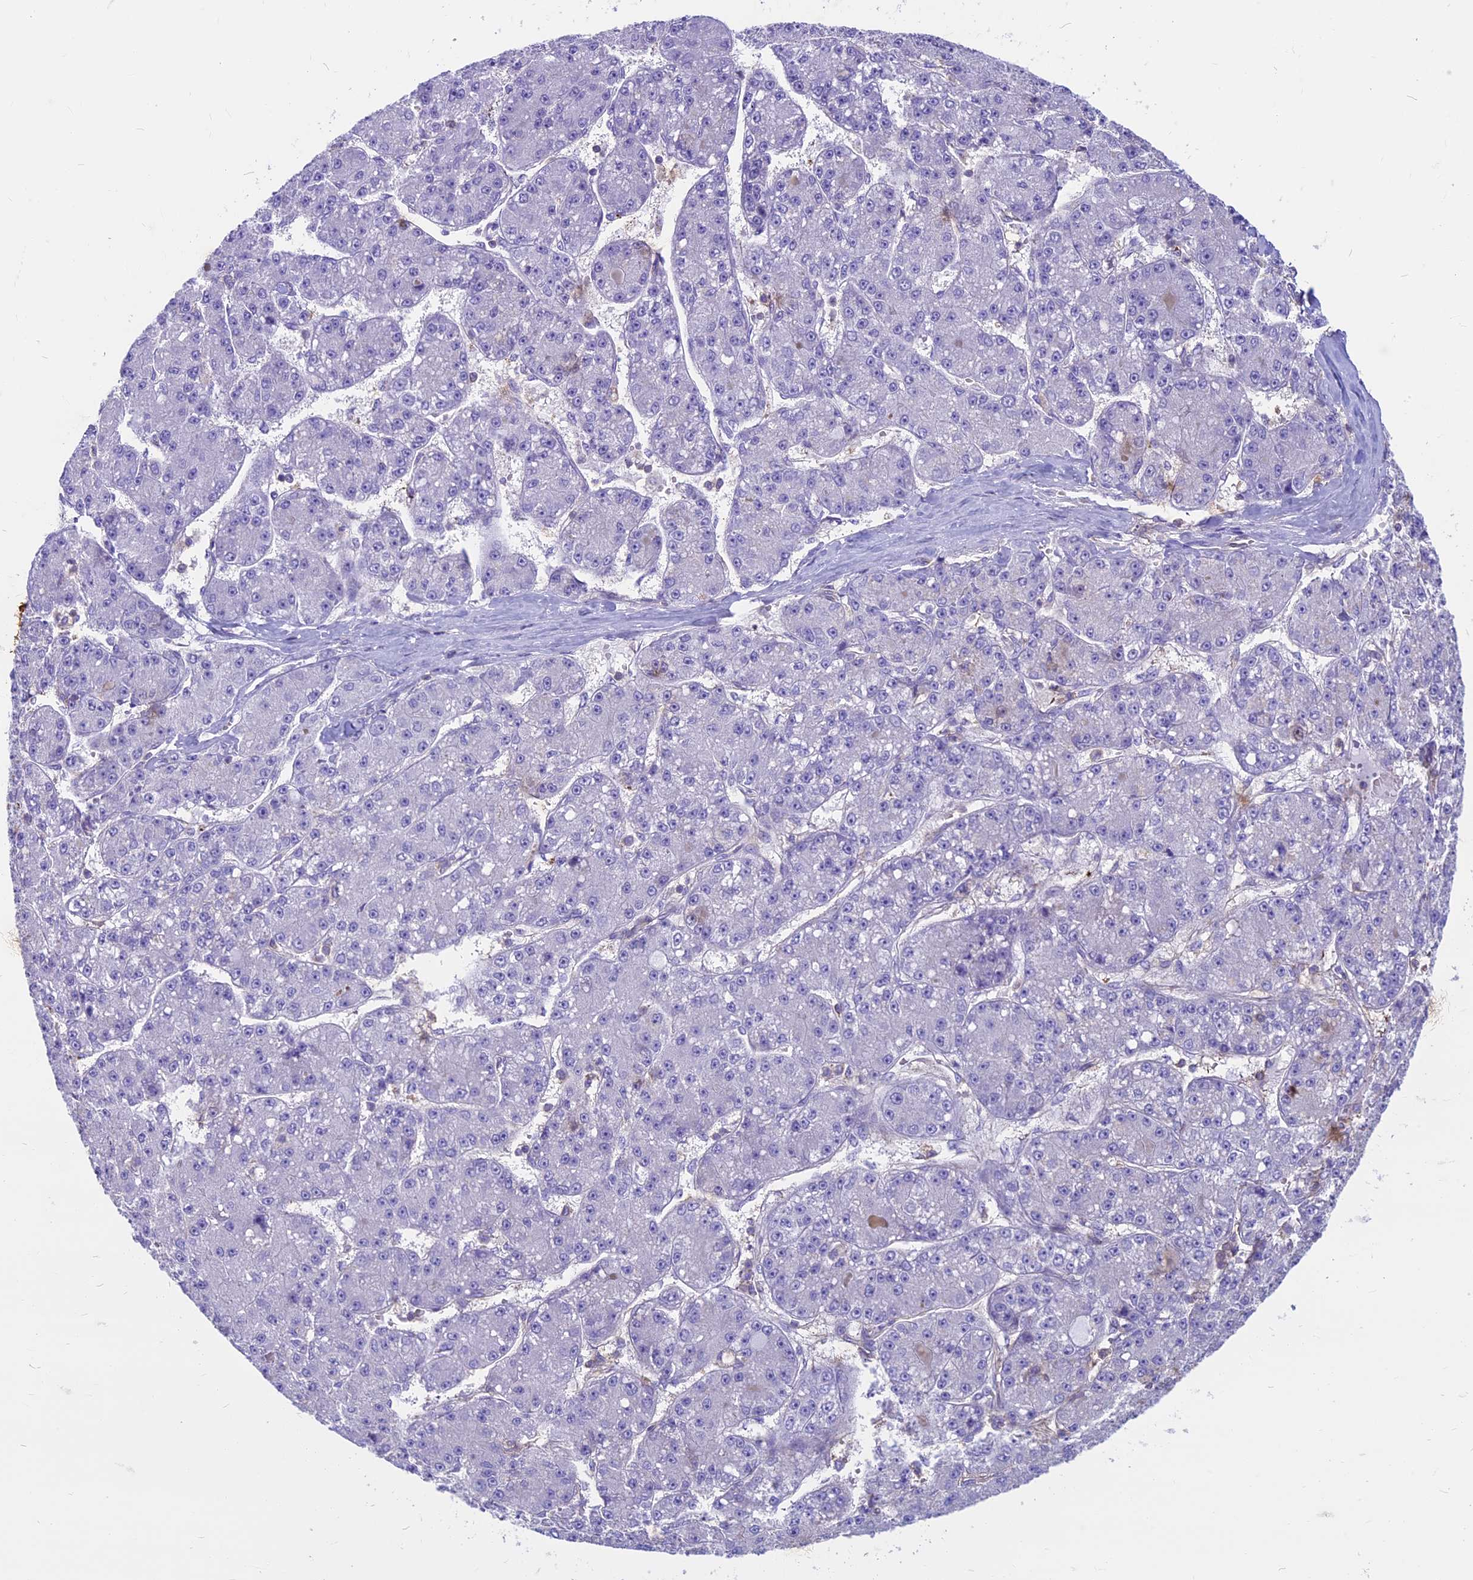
{"staining": {"intensity": "negative", "quantity": "none", "location": "none"}, "tissue": "liver cancer", "cell_type": "Tumor cells", "image_type": "cancer", "snomed": [{"axis": "morphology", "description": "Carcinoma, Hepatocellular, NOS"}, {"axis": "topography", "description": "Liver"}], "caption": "Immunohistochemical staining of liver hepatocellular carcinoma demonstrates no significant expression in tumor cells.", "gene": "CDAN1", "patient": {"sex": "male", "age": 67}}